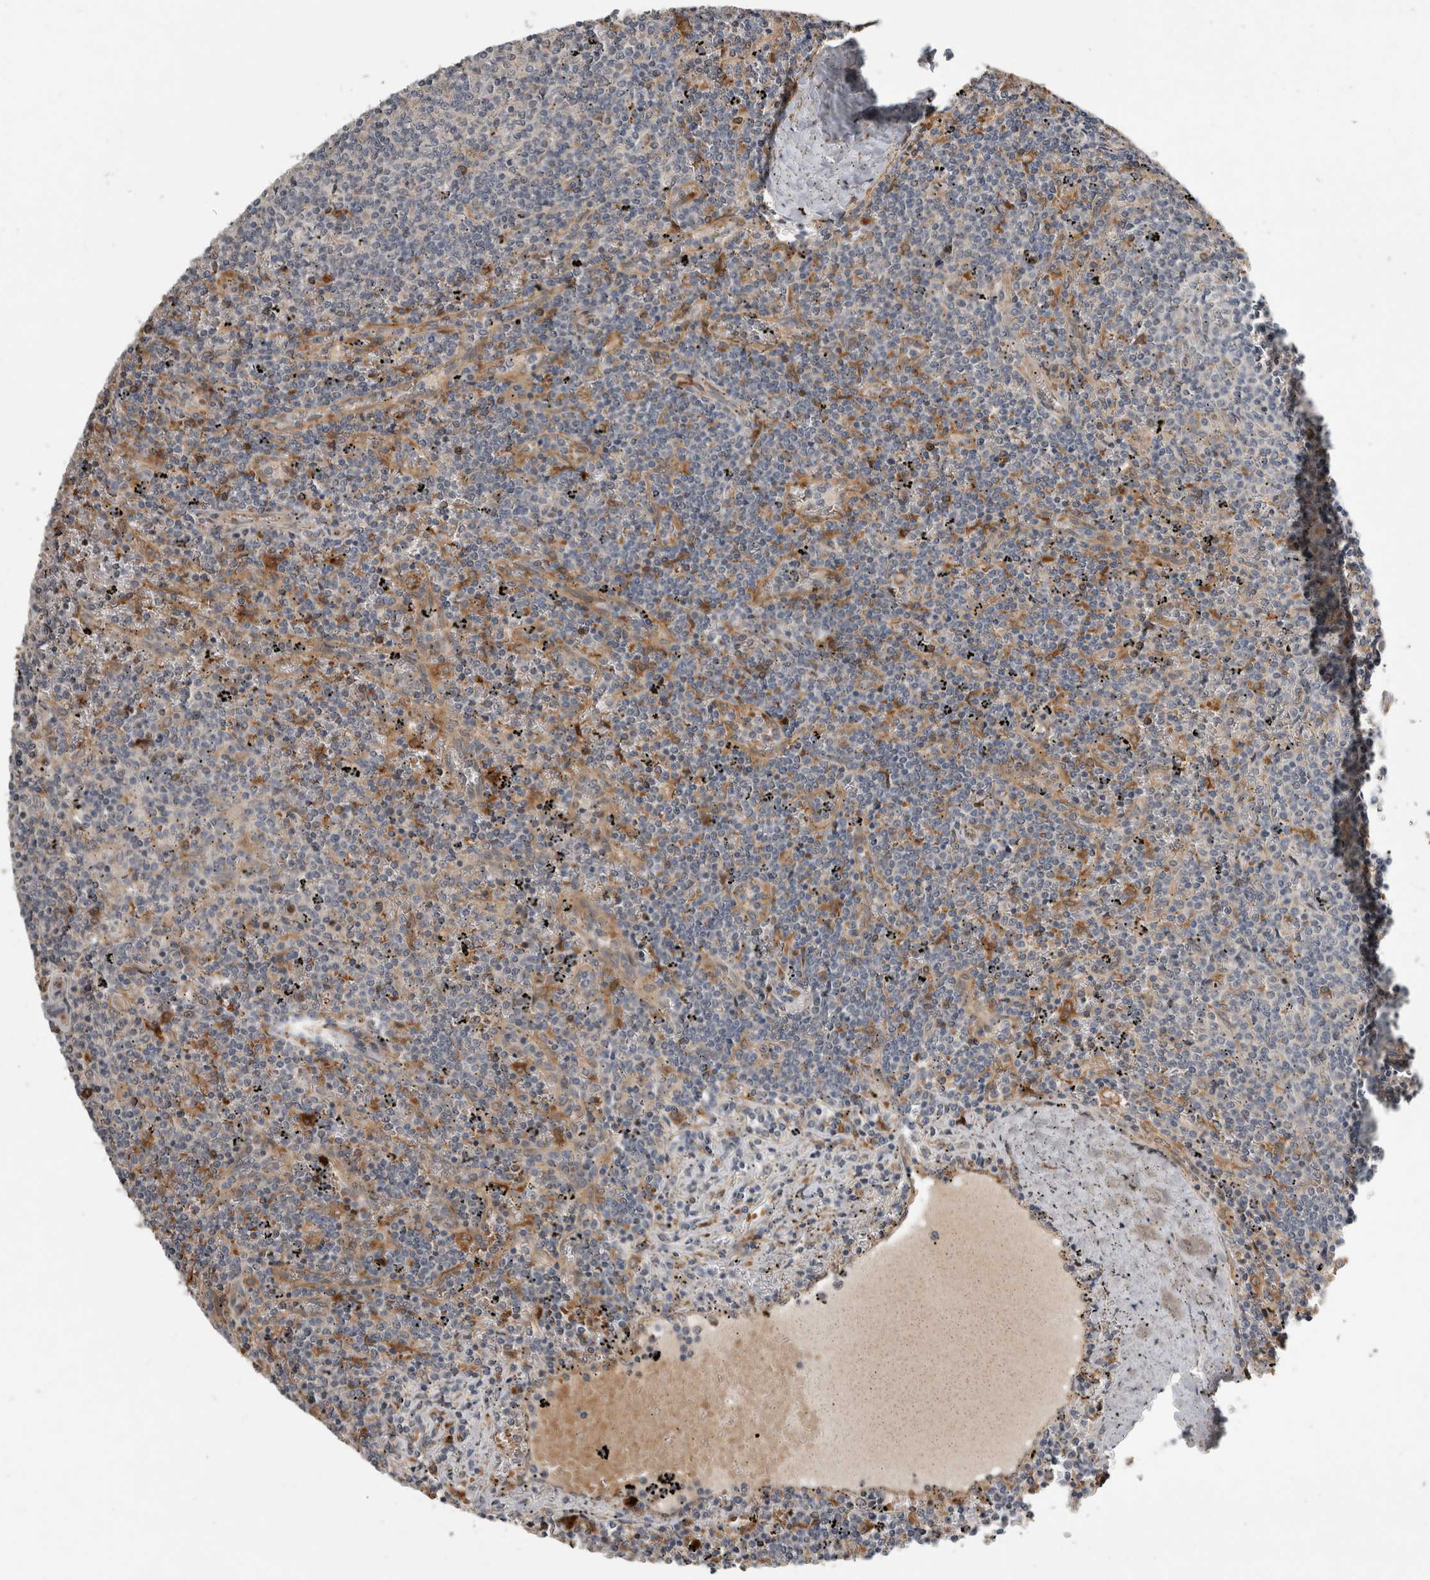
{"staining": {"intensity": "negative", "quantity": "none", "location": "none"}, "tissue": "lymphoma", "cell_type": "Tumor cells", "image_type": "cancer", "snomed": [{"axis": "morphology", "description": "Malignant lymphoma, non-Hodgkin's type, Low grade"}, {"axis": "topography", "description": "Spleen"}], "caption": "The photomicrograph displays no staining of tumor cells in lymphoma. (DAB immunohistochemistry, high magnification).", "gene": "APOL2", "patient": {"sex": "female", "age": 50}}